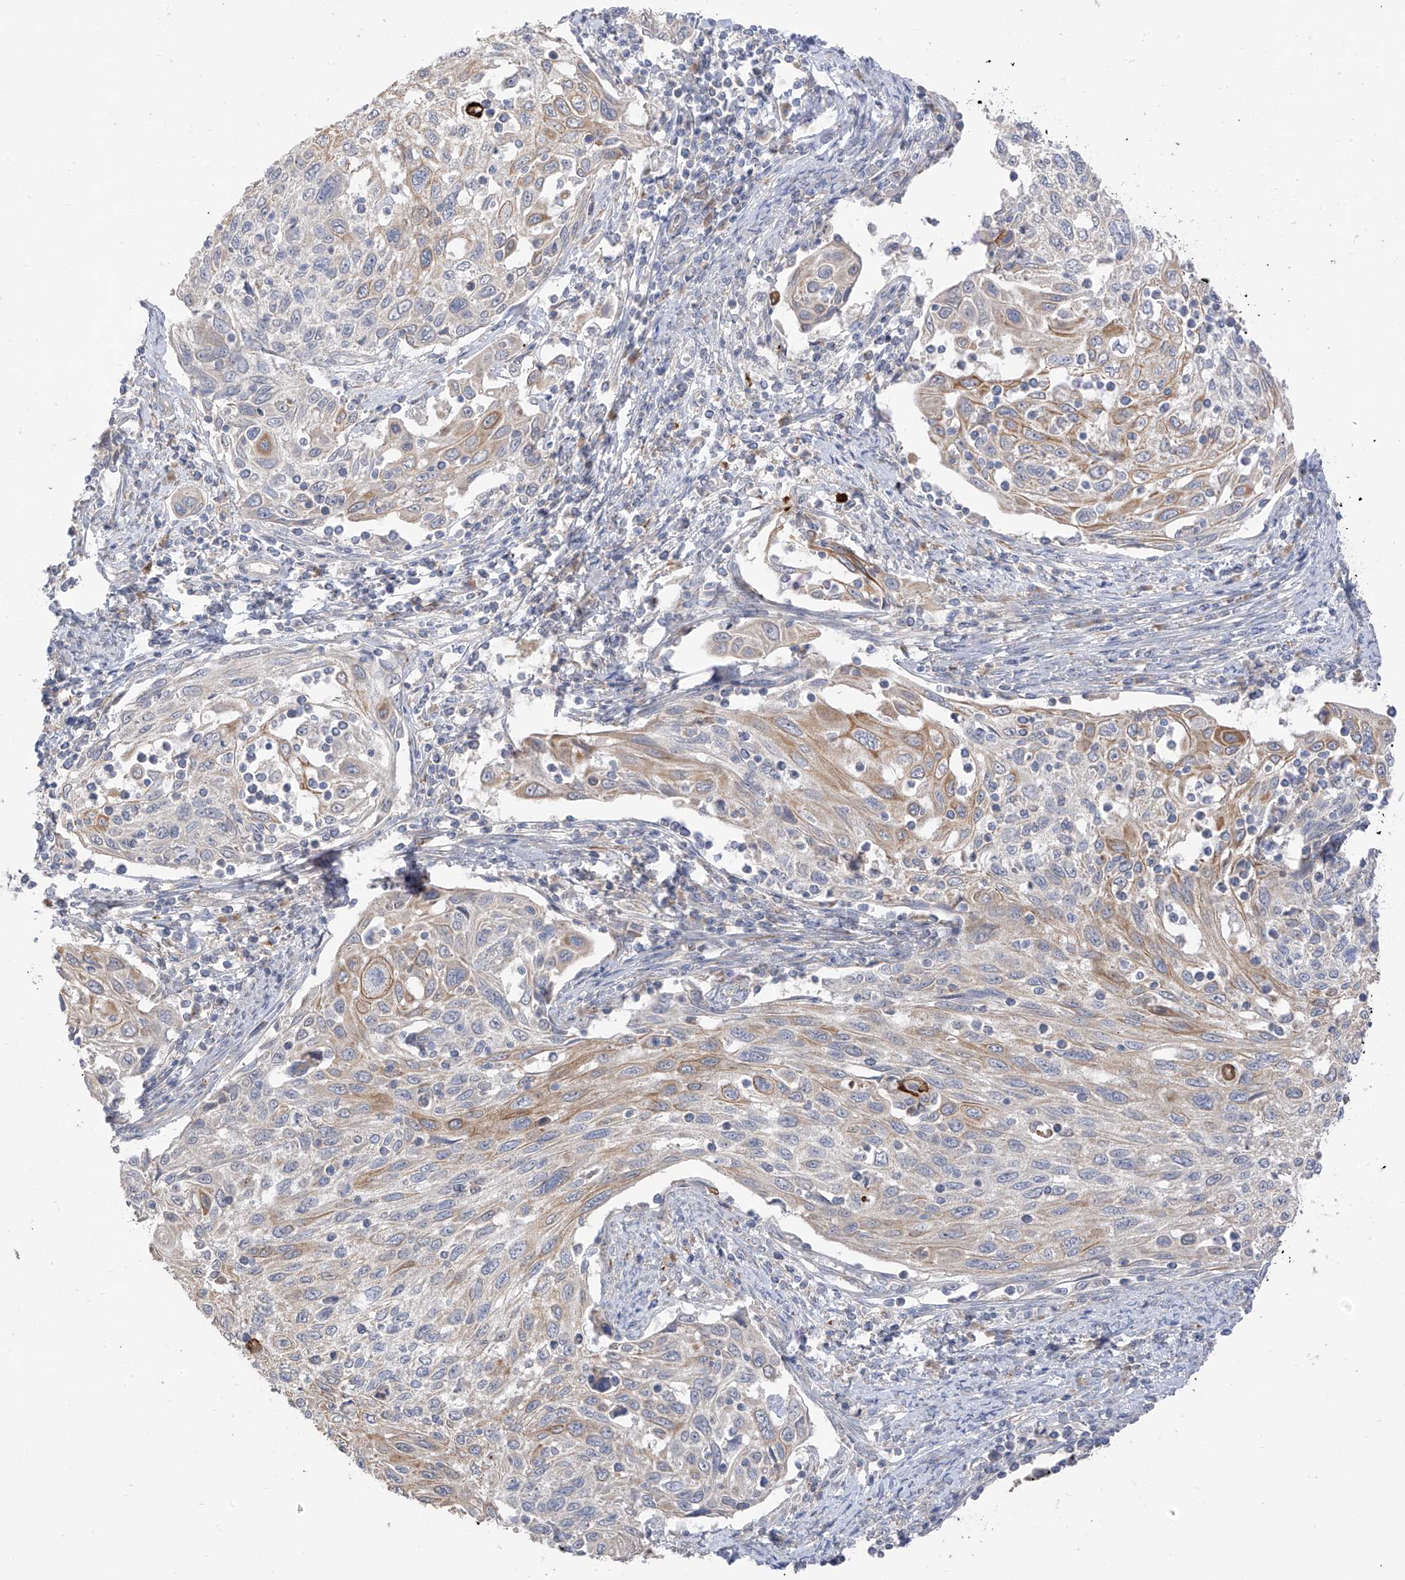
{"staining": {"intensity": "moderate", "quantity": "<25%", "location": "cytoplasmic/membranous"}, "tissue": "cervical cancer", "cell_type": "Tumor cells", "image_type": "cancer", "snomed": [{"axis": "morphology", "description": "Squamous cell carcinoma, NOS"}, {"axis": "topography", "description": "Cervix"}], "caption": "Cervical cancer (squamous cell carcinoma) stained with a brown dye demonstrates moderate cytoplasmic/membranous positive staining in approximately <25% of tumor cells.", "gene": "NALCN", "patient": {"sex": "female", "age": 70}}